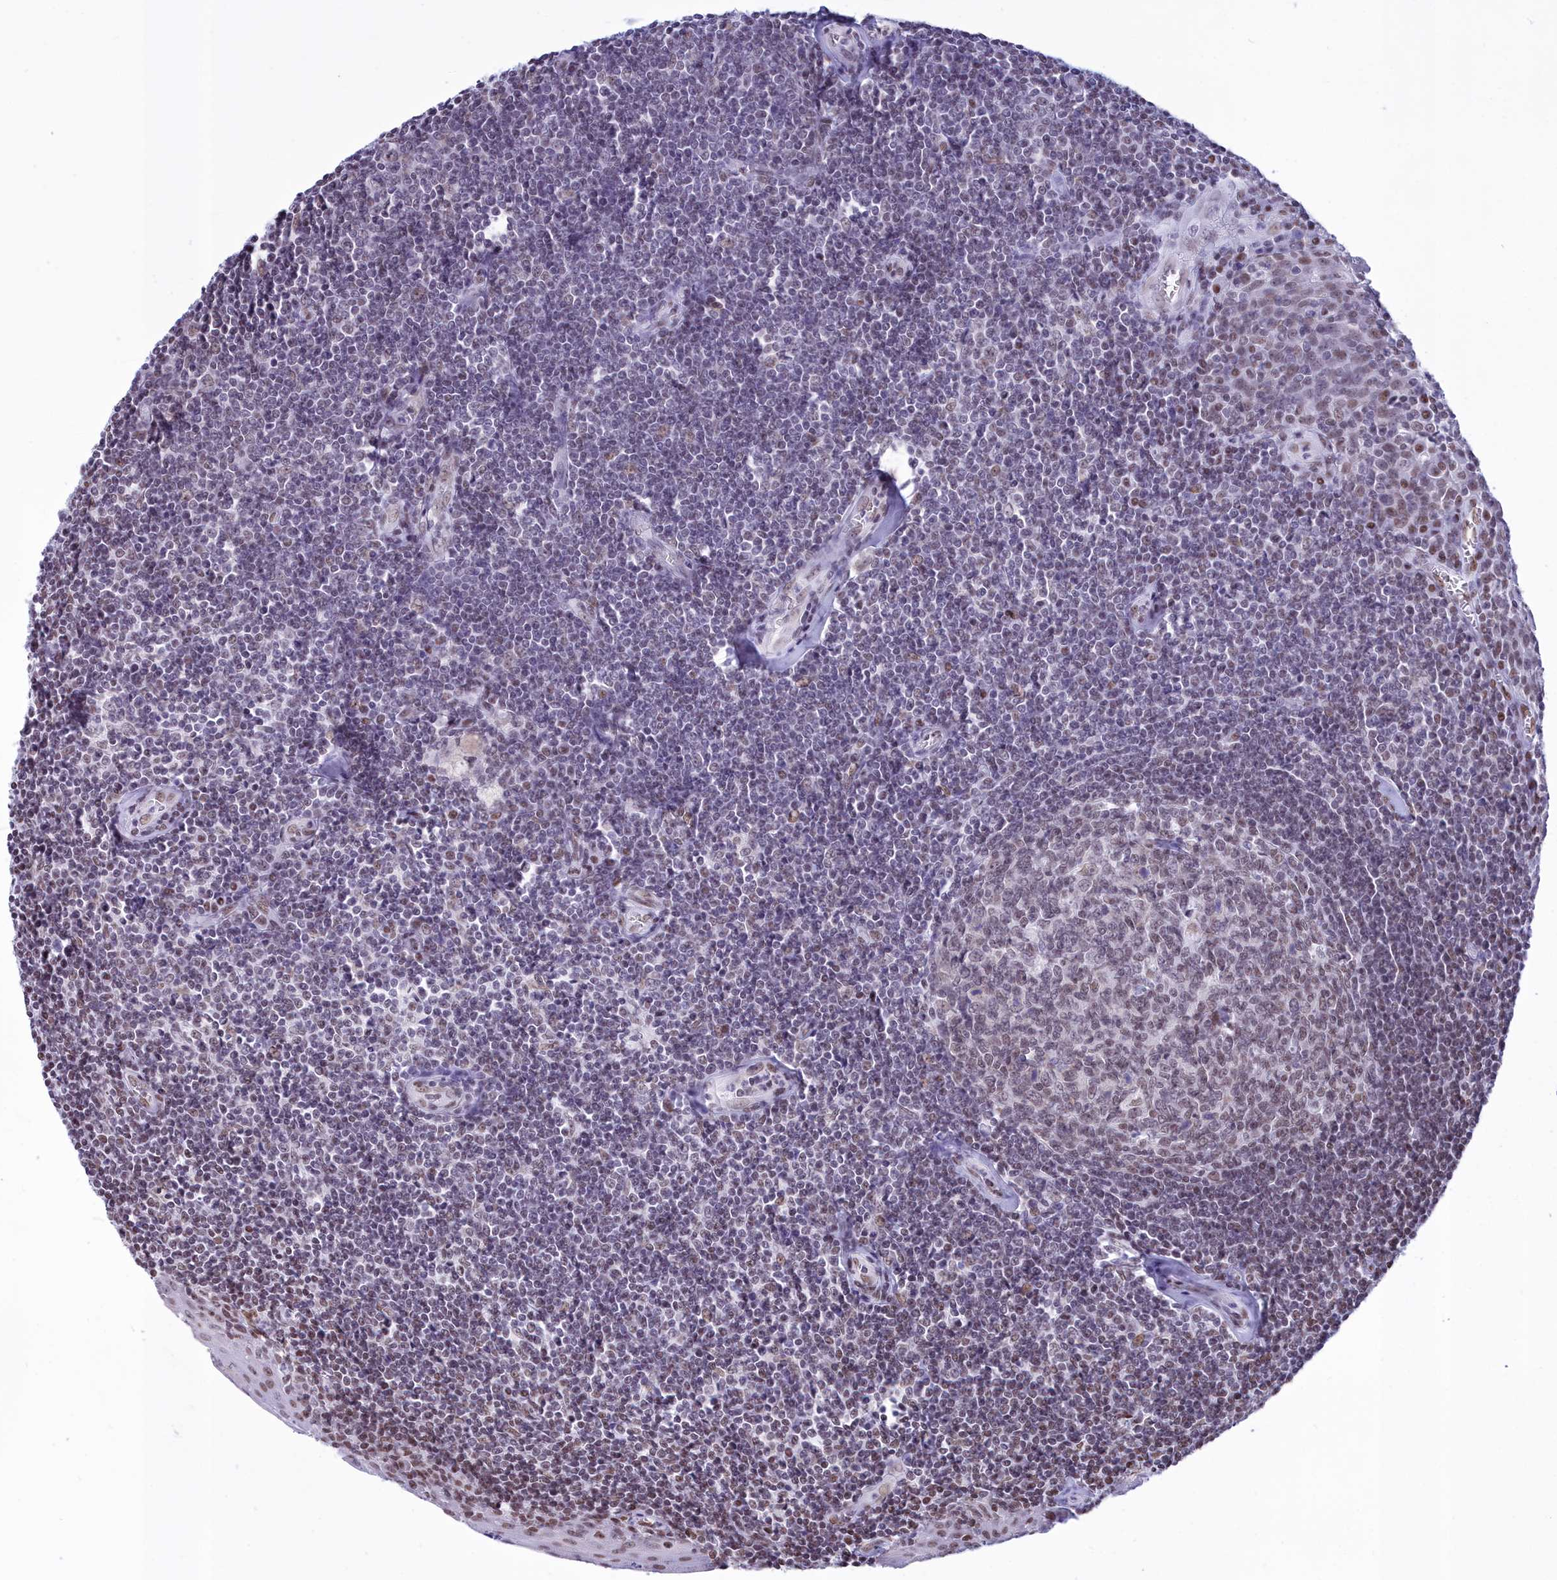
{"staining": {"intensity": "weak", "quantity": "25%-75%", "location": "nuclear"}, "tissue": "tonsil", "cell_type": "Germinal center cells", "image_type": "normal", "snomed": [{"axis": "morphology", "description": "Normal tissue, NOS"}, {"axis": "topography", "description": "Tonsil"}], "caption": "This photomicrograph shows unremarkable tonsil stained with immunohistochemistry (IHC) to label a protein in brown. The nuclear of germinal center cells show weak positivity for the protein. Nuclei are counter-stained blue.", "gene": "CDC26", "patient": {"sex": "male", "age": 27}}